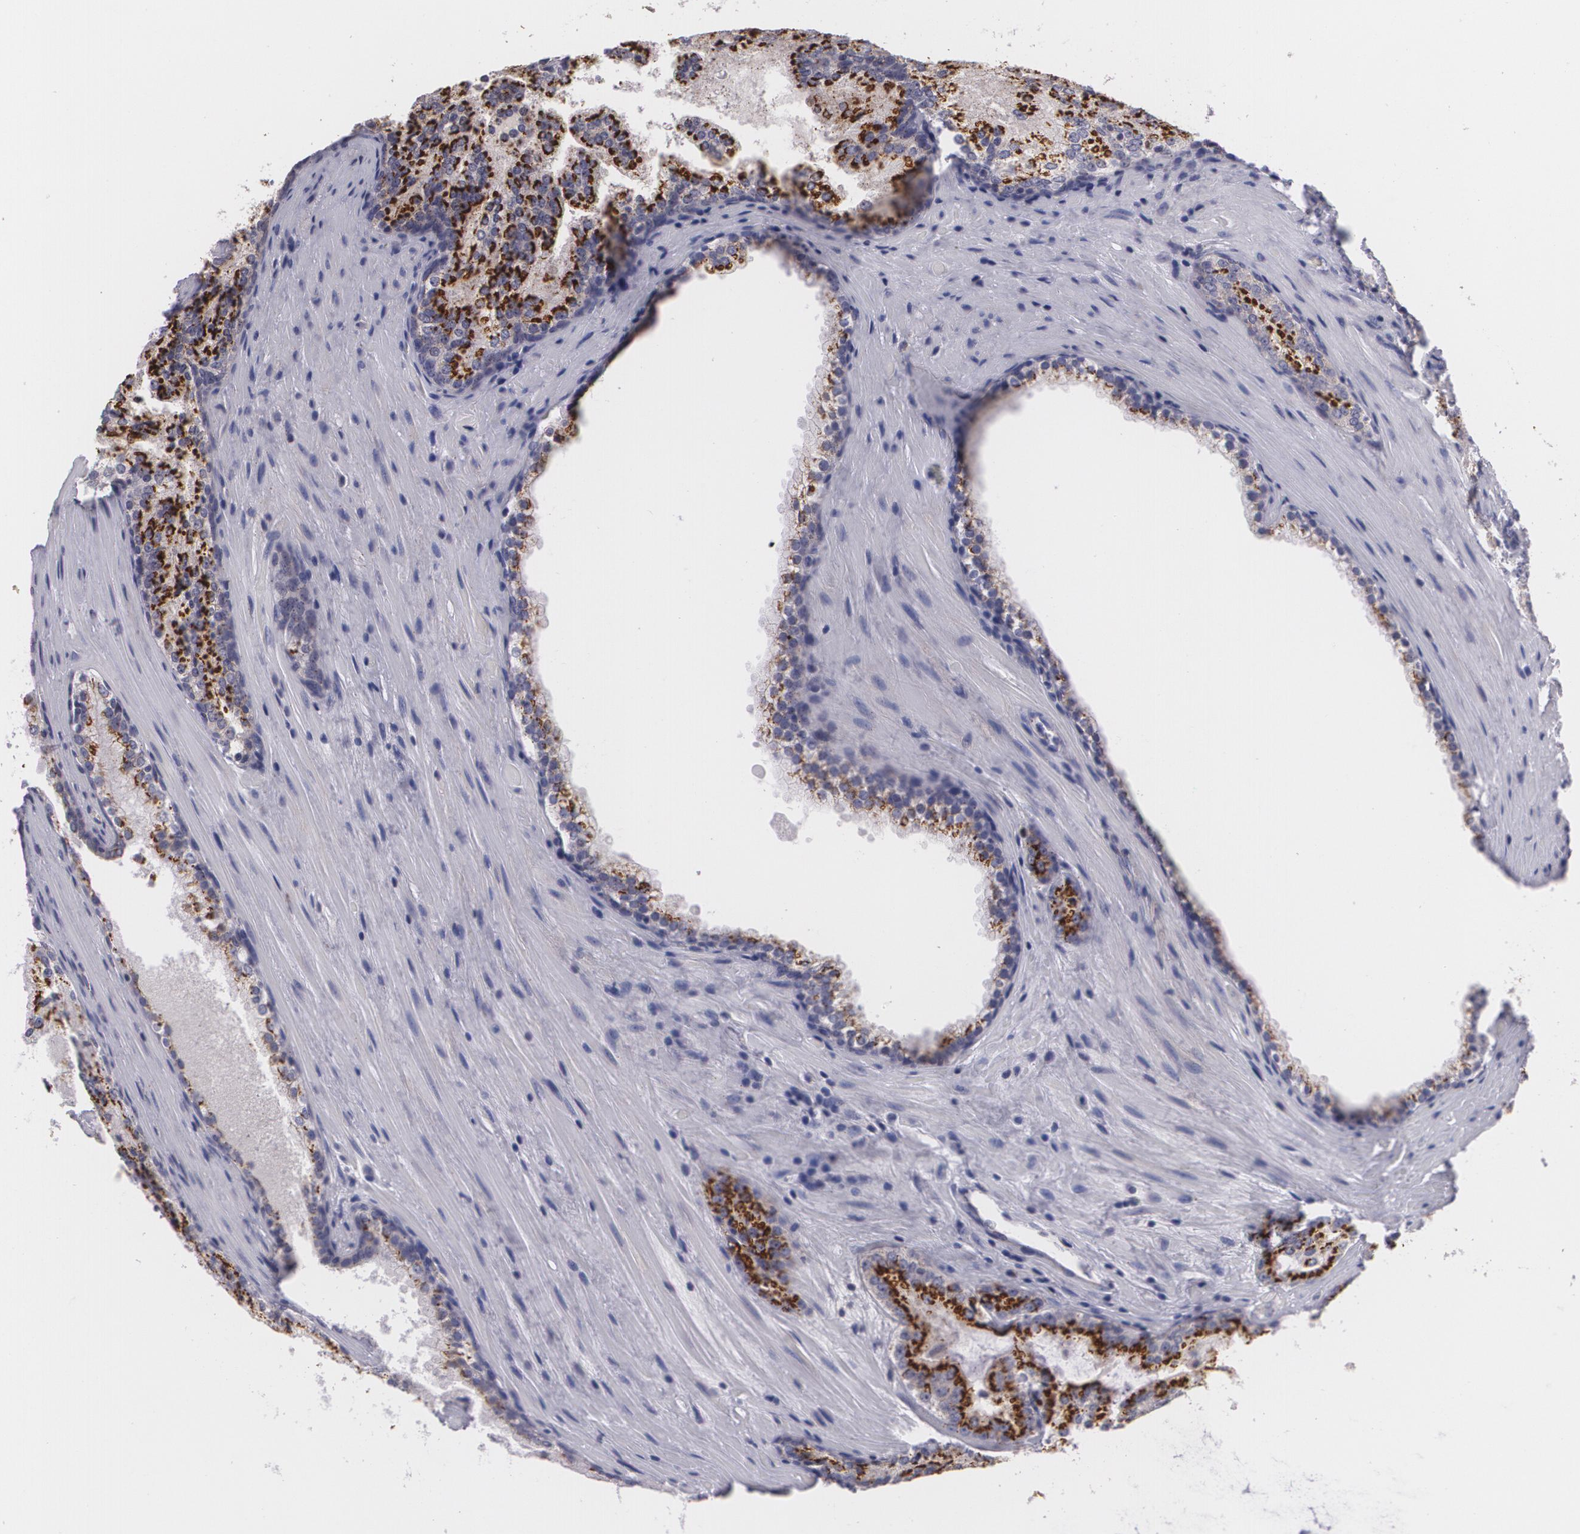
{"staining": {"intensity": "strong", "quantity": ">75%", "location": "cytoplasmic/membranous"}, "tissue": "prostate cancer", "cell_type": "Tumor cells", "image_type": "cancer", "snomed": [{"axis": "morphology", "description": "Adenocarcinoma, Medium grade"}, {"axis": "topography", "description": "Prostate"}], "caption": "Immunohistochemistry photomicrograph of human prostate cancer stained for a protein (brown), which displays high levels of strong cytoplasmic/membranous positivity in approximately >75% of tumor cells.", "gene": "CILK1", "patient": {"sex": "male", "age": 72}}